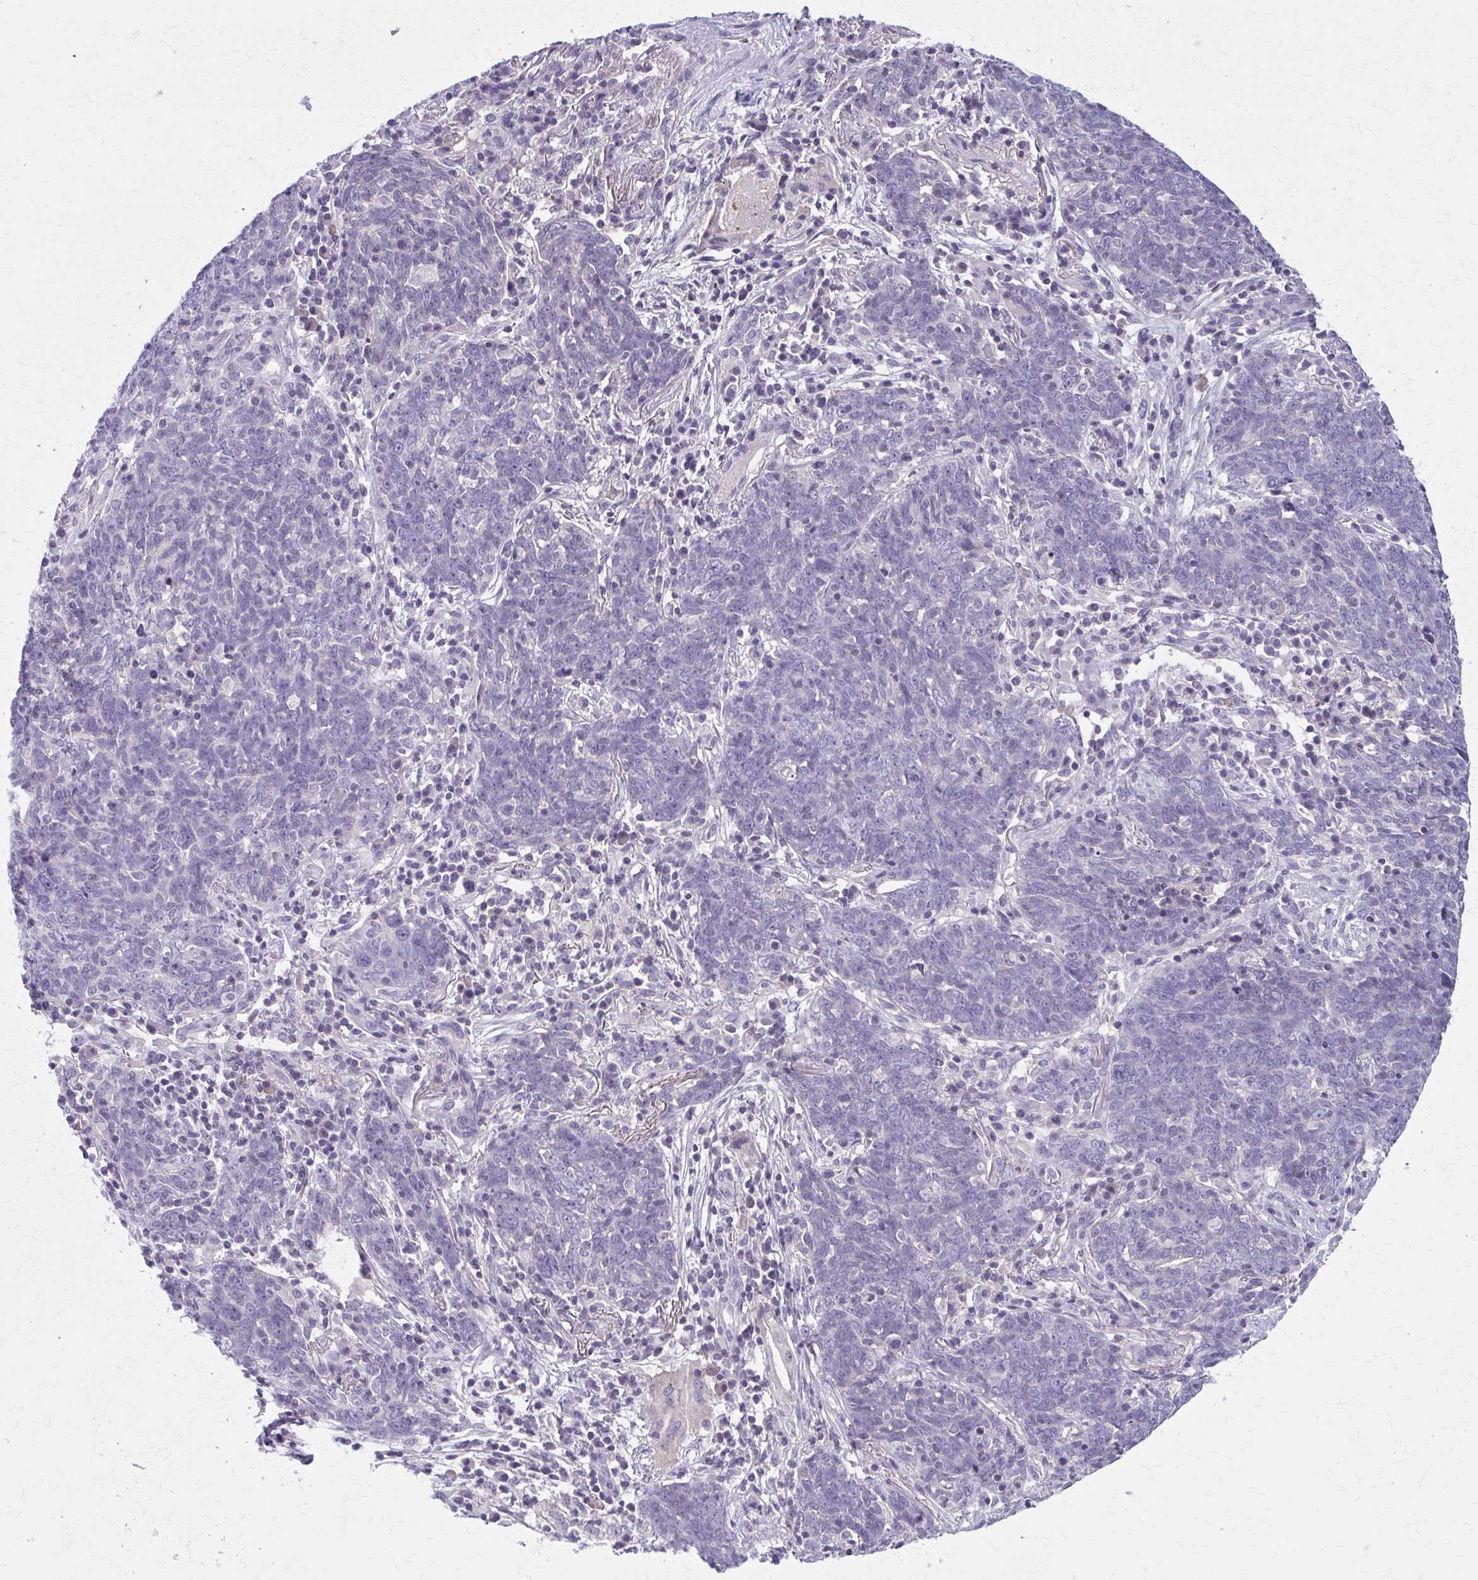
{"staining": {"intensity": "negative", "quantity": "none", "location": "none"}, "tissue": "lung cancer", "cell_type": "Tumor cells", "image_type": "cancer", "snomed": [{"axis": "morphology", "description": "Squamous cell carcinoma, NOS"}, {"axis": "topography", "description": "Lung"}], "caption": "Micrograph shows no significant protein staining in tumor cells of lung squamous cell carcinoma.", "gene": "OR4A47", "patient": {"sex": "female", "age": 72}}